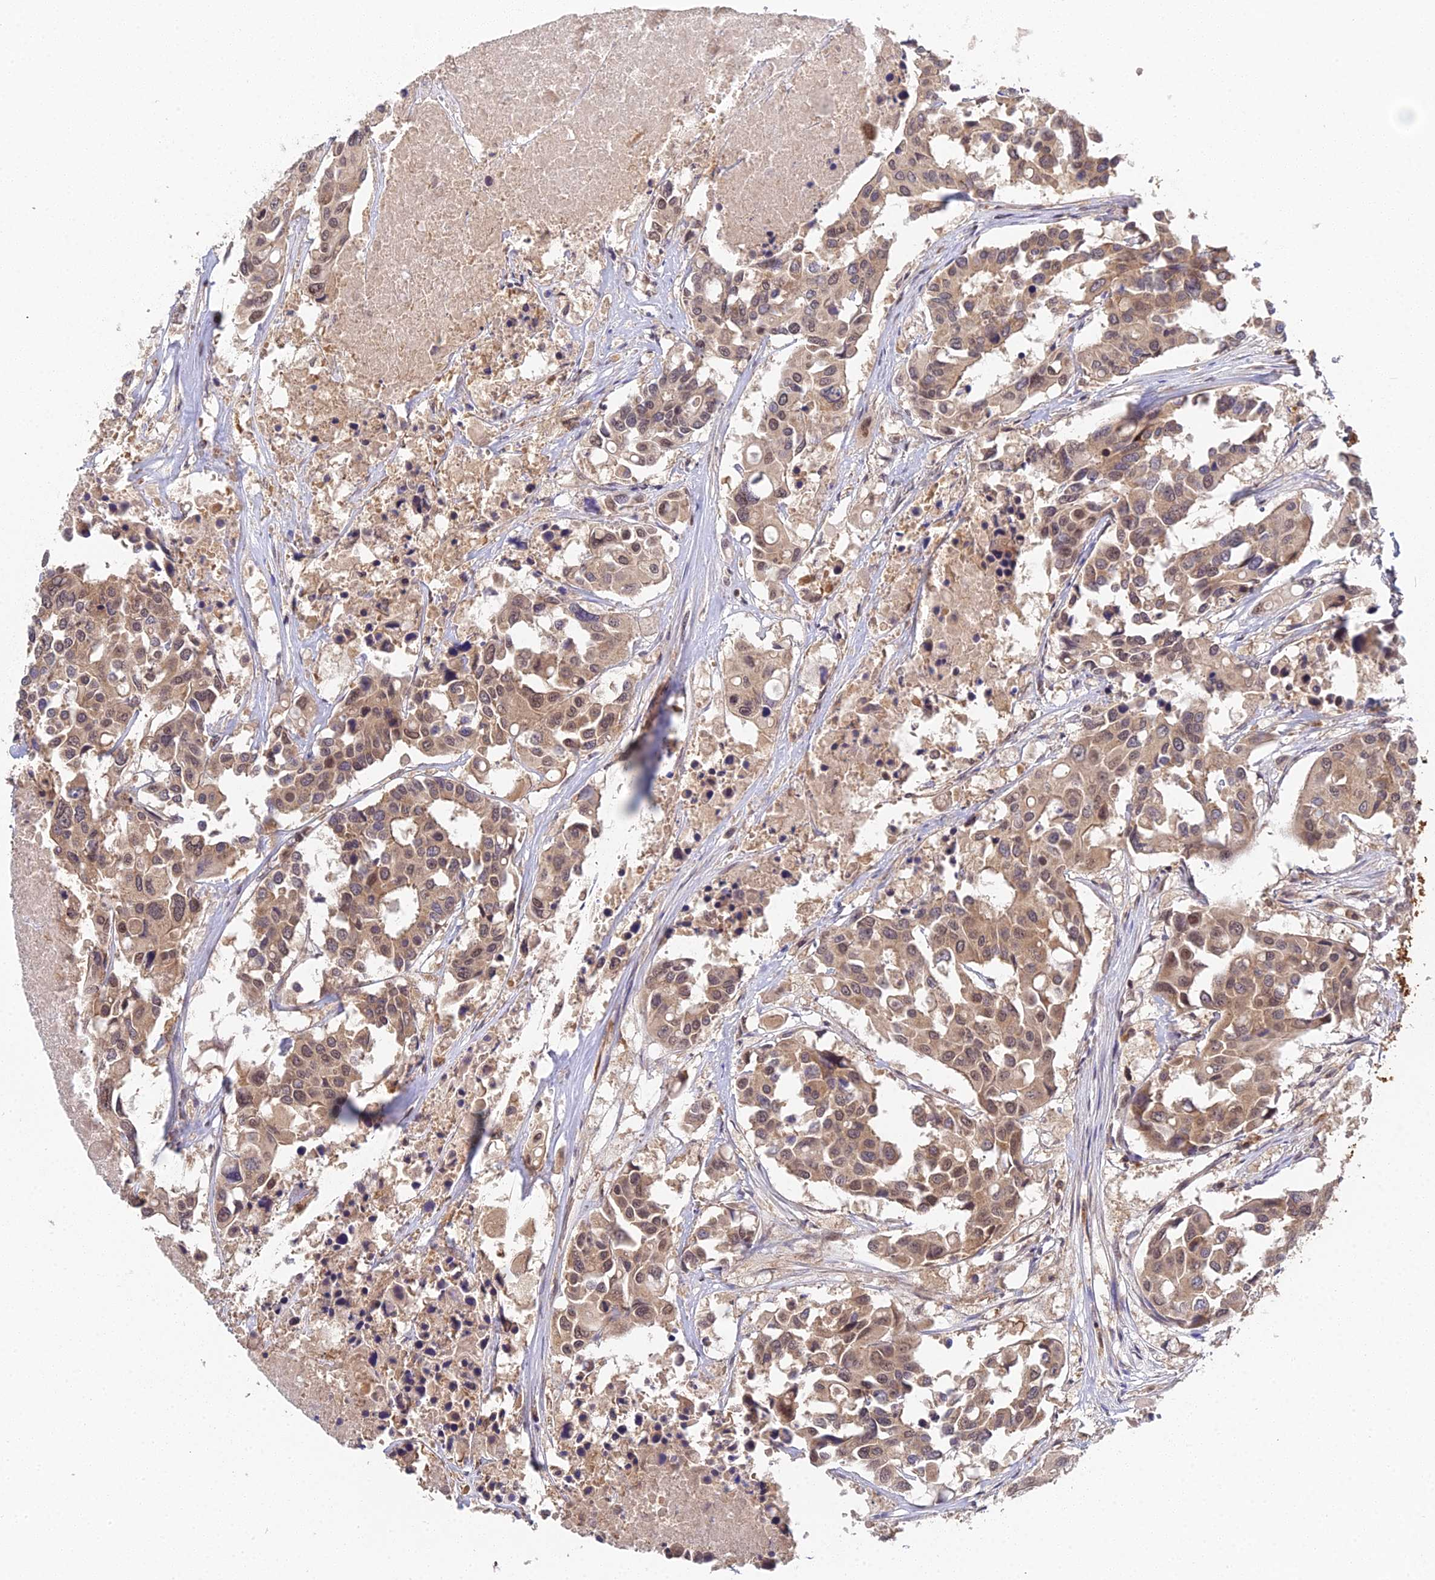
{"staining": {"intensity": "moderate", "quantity": ">75%", "location": "cytoplasmic/membranous,nuclear"}, "tissue": "colorectal cancer", "cell_type": "Tumor cells", "image_type": "cancer", "snomed": [{"axis": "morphology", "description": "Adenocarcinoma, NOS"}, {"axis": "topography", "description": "Colon"}], "caption": "Protein staining shows moderate cytoplasmic/membranous and nuclear expression in about >75% of tumor cells in colorectal cancer (adenocarcinoma). The staining was performed using DAB (3,3'-diaminobenzidine) to visualize the protein expression in brown, while the nuclei were stained in blue with hematoxylin (Magnification: 20x).", "gene": "TPRX1", "patient": {"sex": "male", "age": 77}}